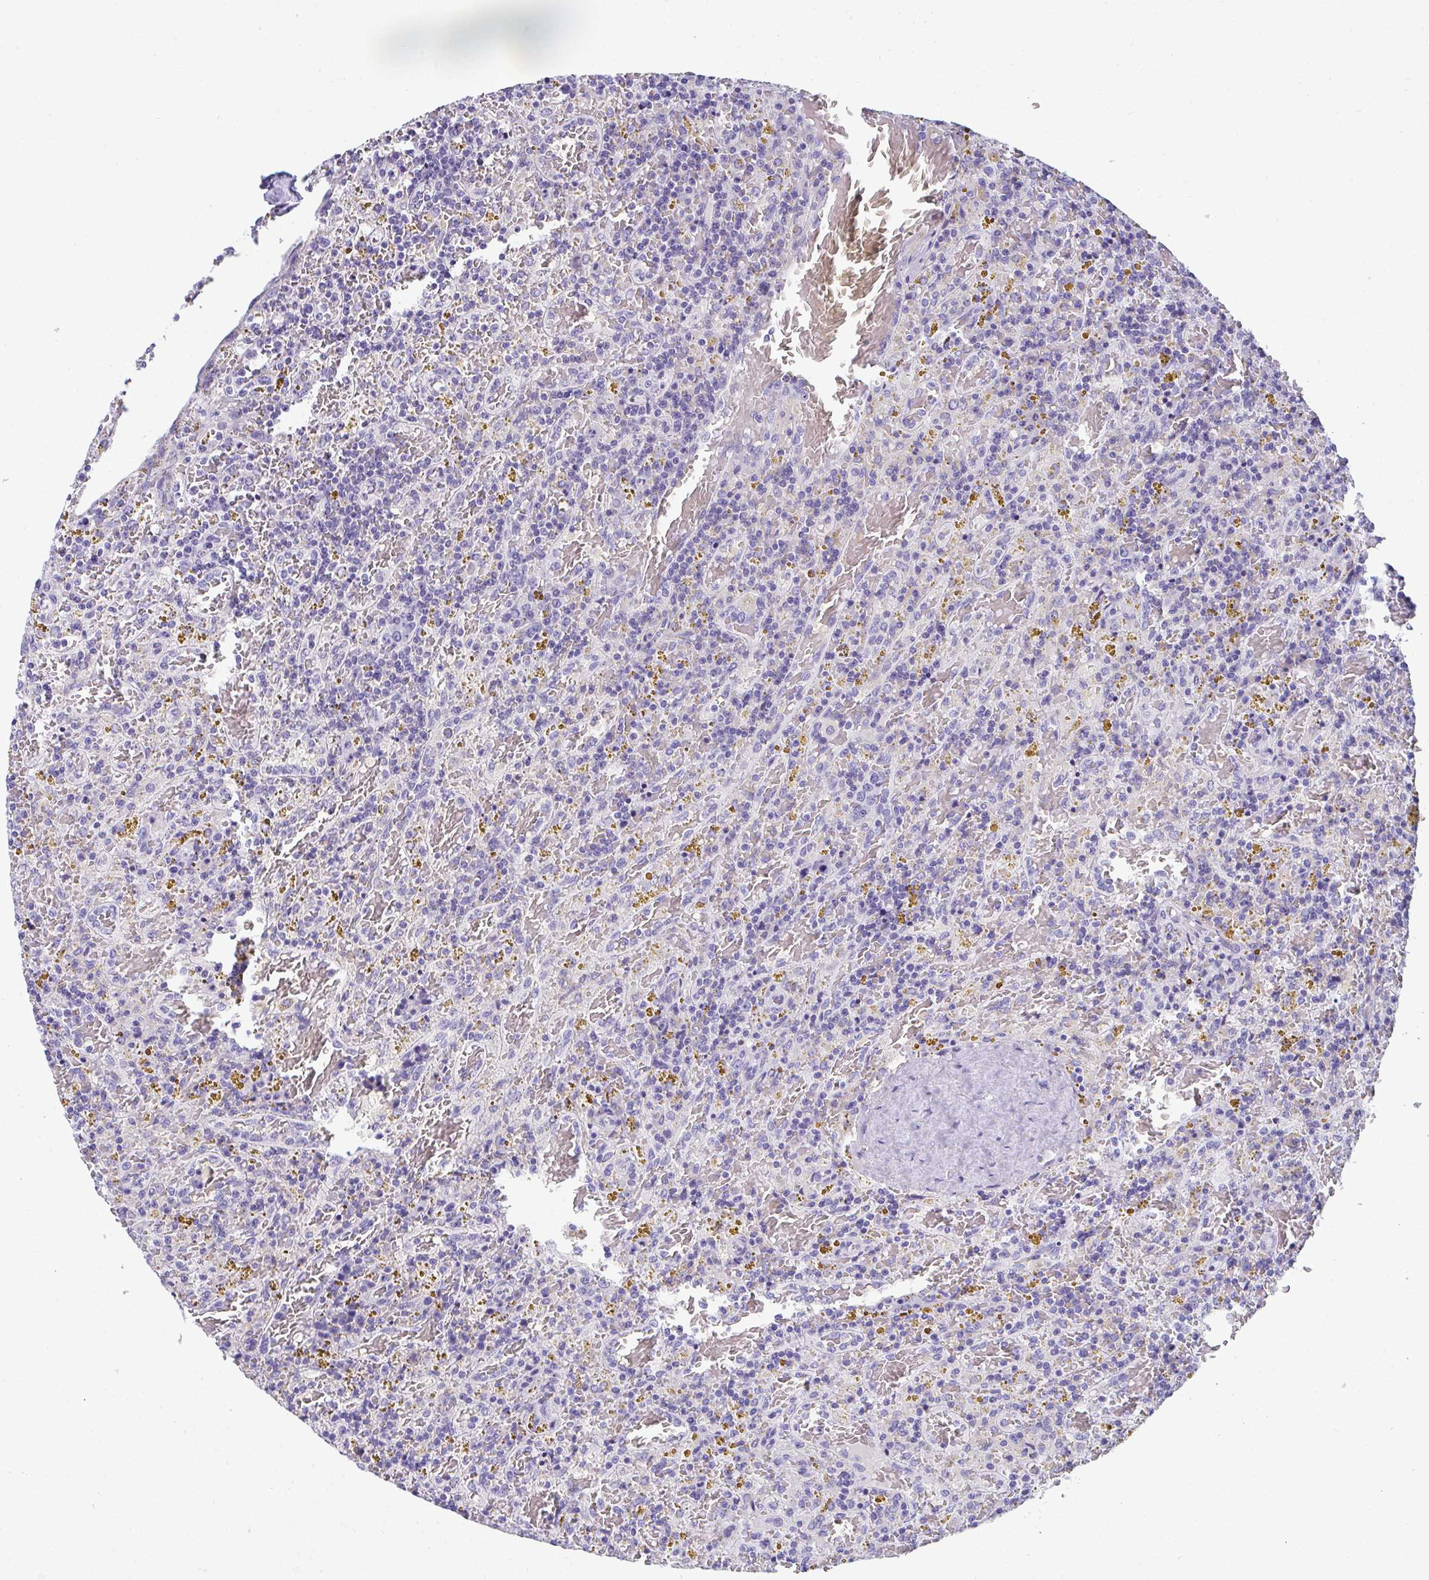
{"staining": {"intensity": "negative", "quantity": "none", "location": "none"}, "tissue": "lymphoma", "cell_type": "Tumor cells", "image_type": "cancer", "snomed": [{"axis": "morphology", "description": "Malignant lymphoma, non-Hodgkin's type, Low grade"}, {"axis": "topography", "description": "Spleen"}], "caption": "This is an IHC histopathology image of human lymphoma. There is no expression in tumor cells.", "gene": "TTC30B", "patient": {"sex": "female", "age": 65}}